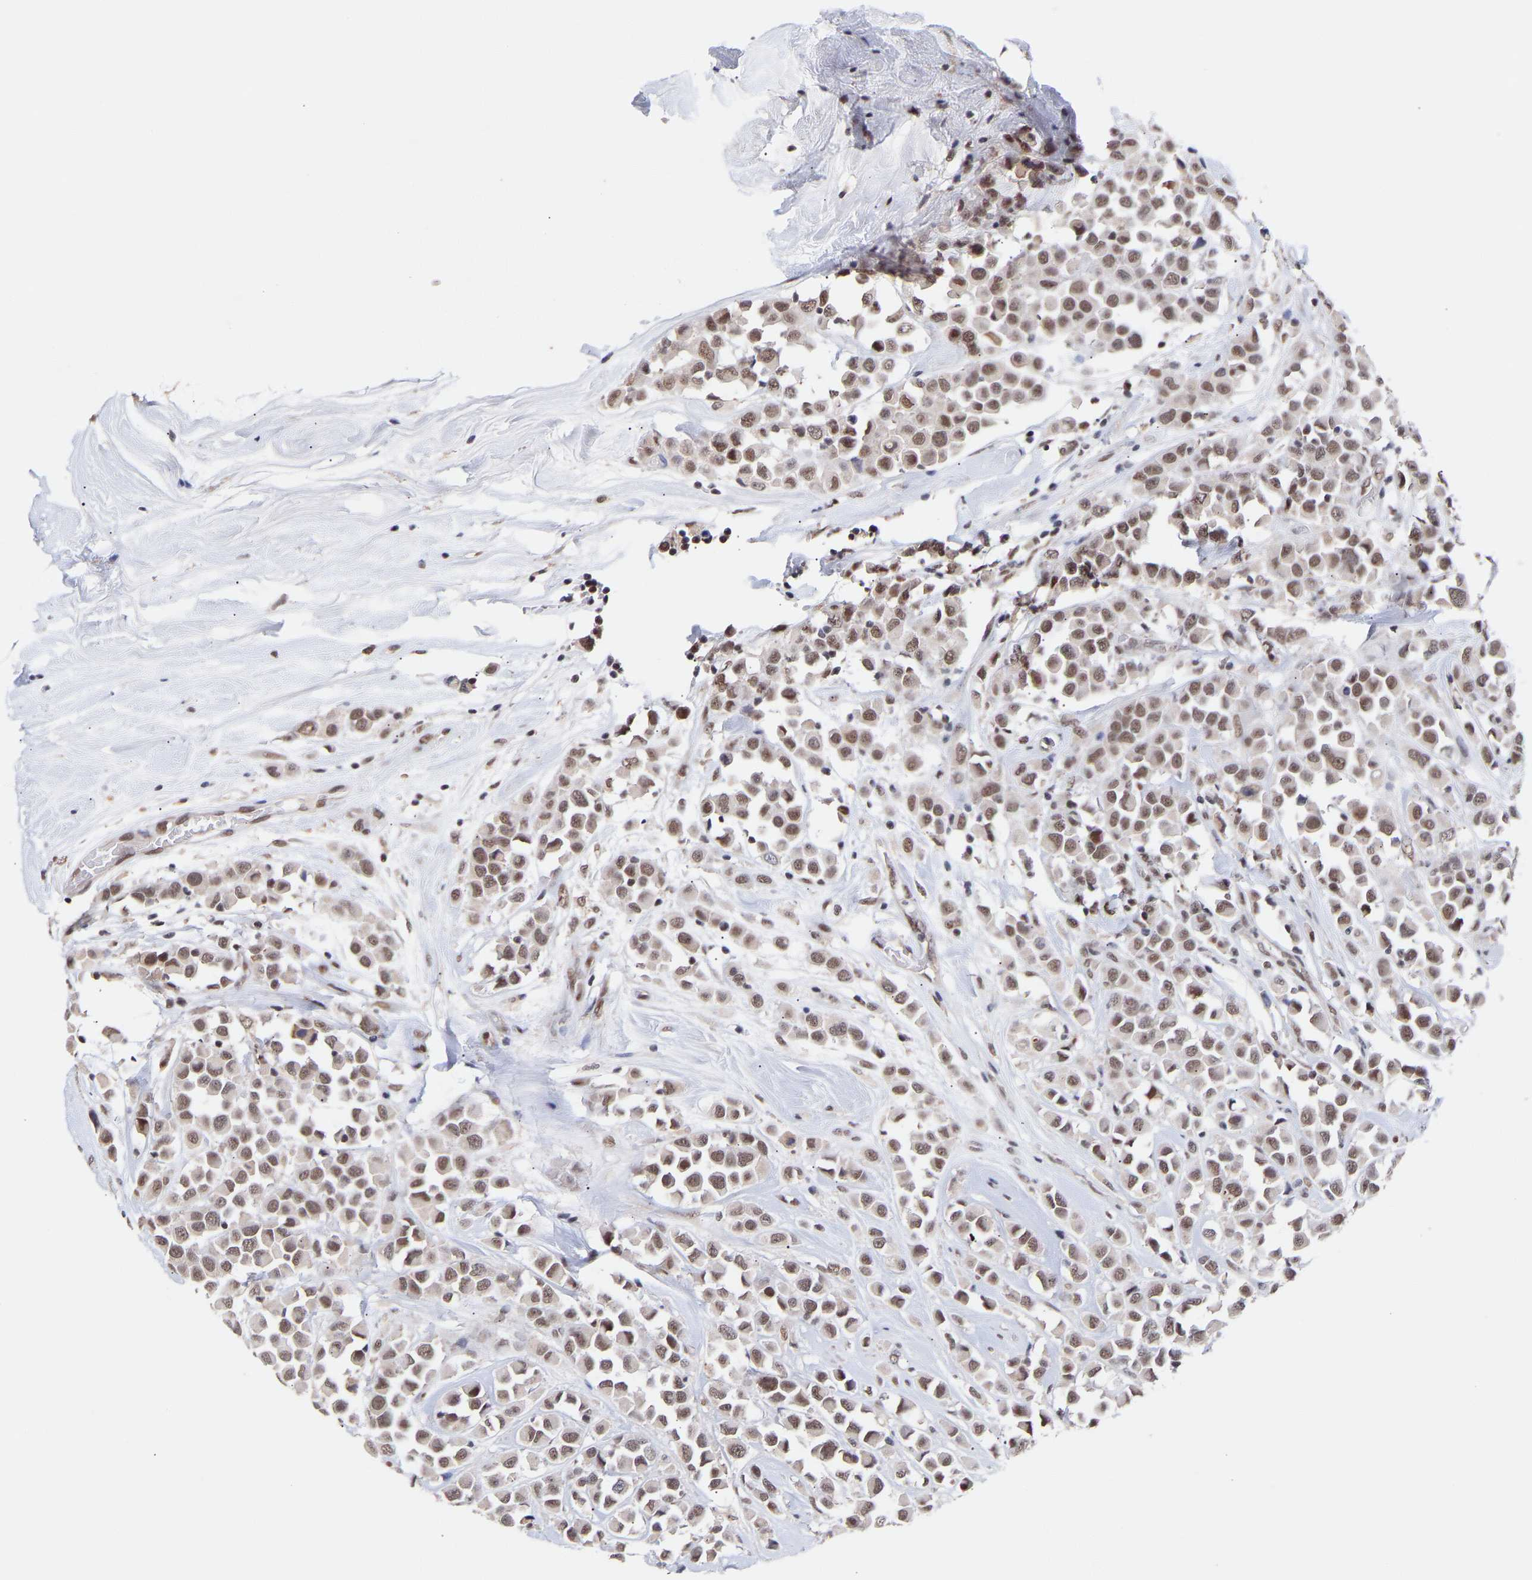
{"staining": {"intensity": "weak", "quantity": ">75%", "location": "nuclear"}, "tissue": "breast cancer", "cell_type": "Tumor cells", "image_type": "cancer", "snomed": [{"axis": "morphology", "description": "Duct carcinoma"}, {"axis": "topography", "description": "Breast"}], "caption": "Immunohistochemical staining of breast infiltrating ductal carcinoma reveals low levels of weak nuclear protein positivity in approximately >75% of tumor cells.", "gene": "RBM15", "patient": {"sex": "female", "age": 61}}